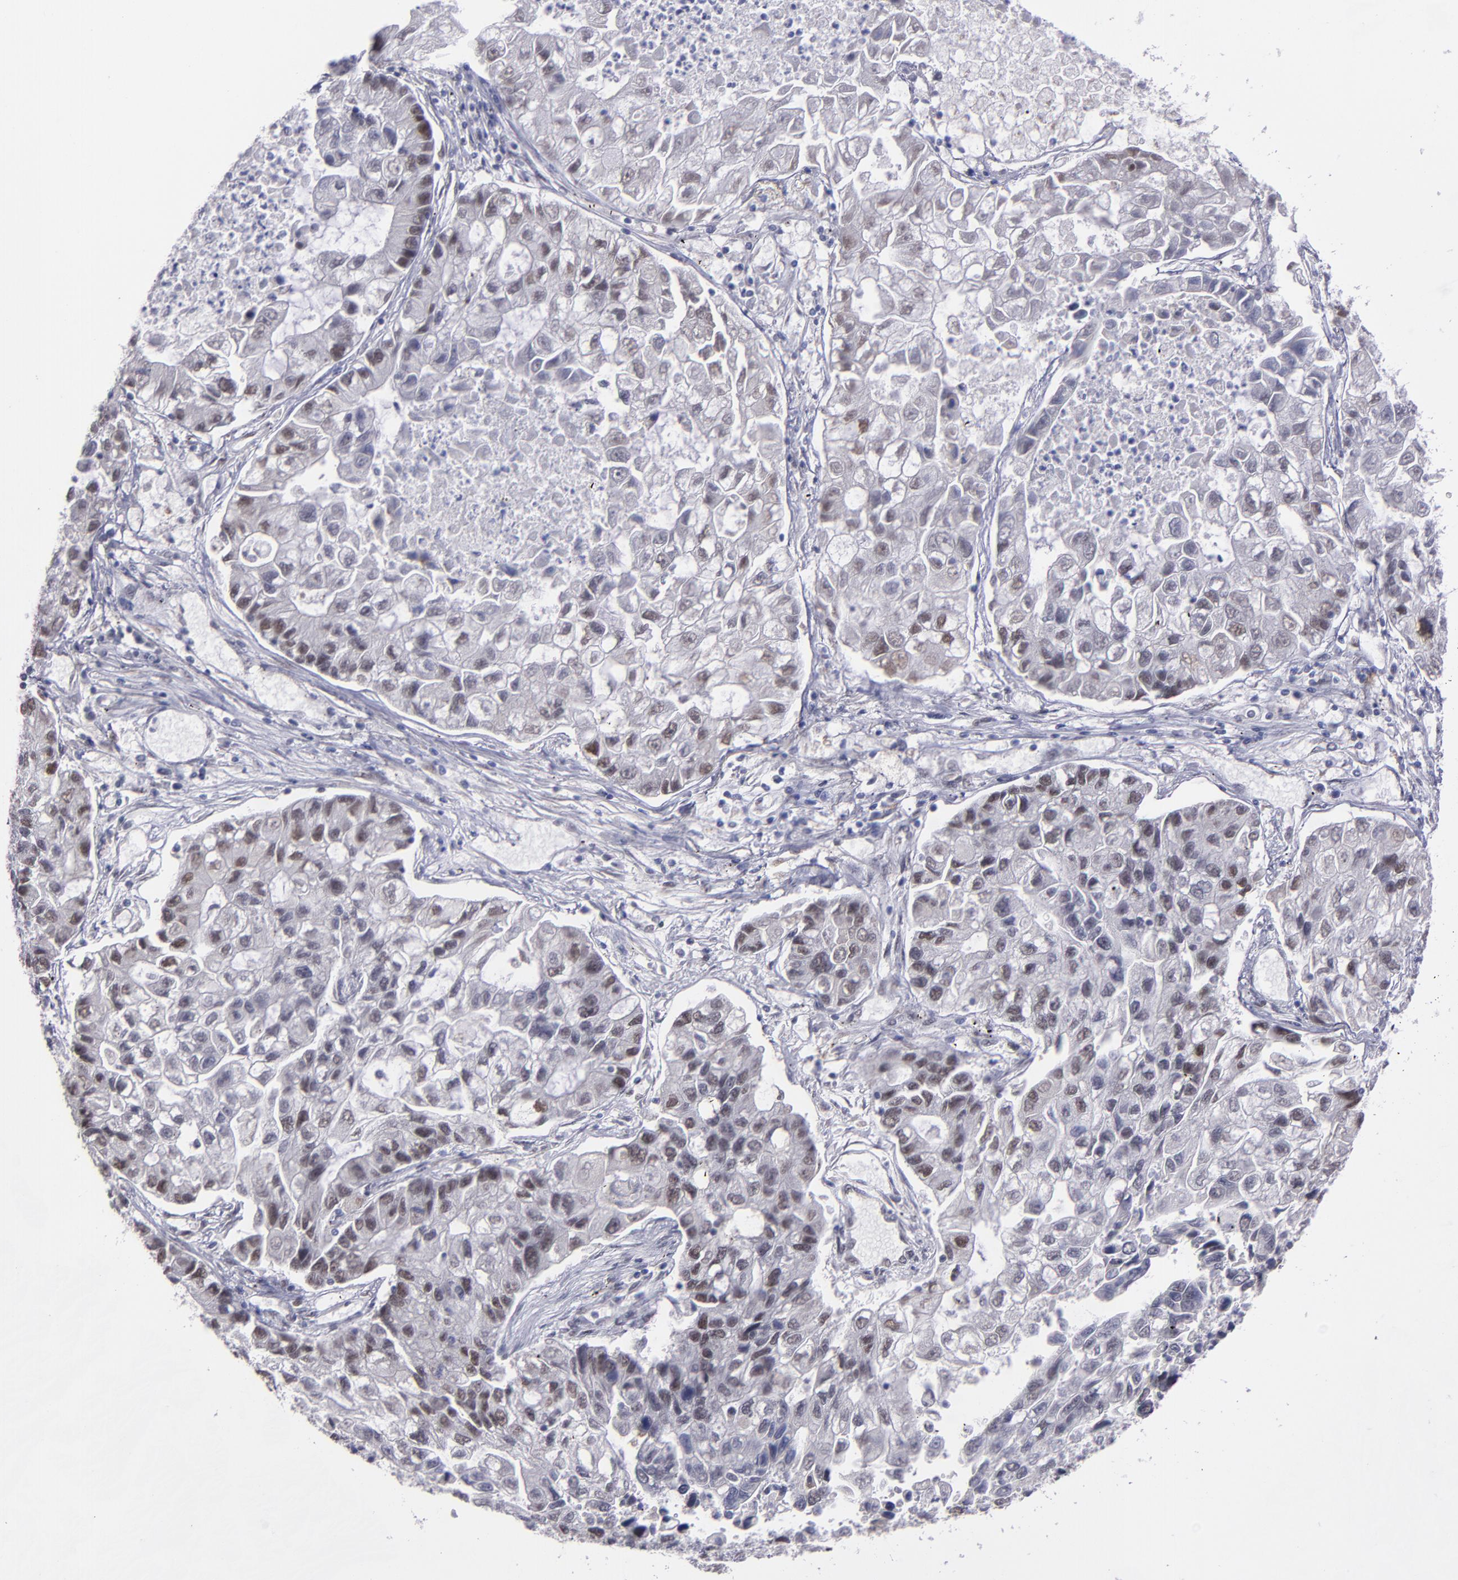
{"staining": {"intensity": "moderate", "quantity": "25%-75%", "location": "nuclear"}, "tissue": "lung cancer", "cell_type": "Tumor cells", "image_type": "cancer", "snomed": [{"axis": "morphology", "description": "Adenocarcinoma, NOS"}, {"axis": "topography", "description": "Lung"}], "caption": "Lung cancer (adenocarcinoma) stained with a brown dye shows moderate nuclear positive staining in approximately 25%-75% of tumor cells.", "gene": "OTUB2", "patient": {"sex": "female", "age": 51}}